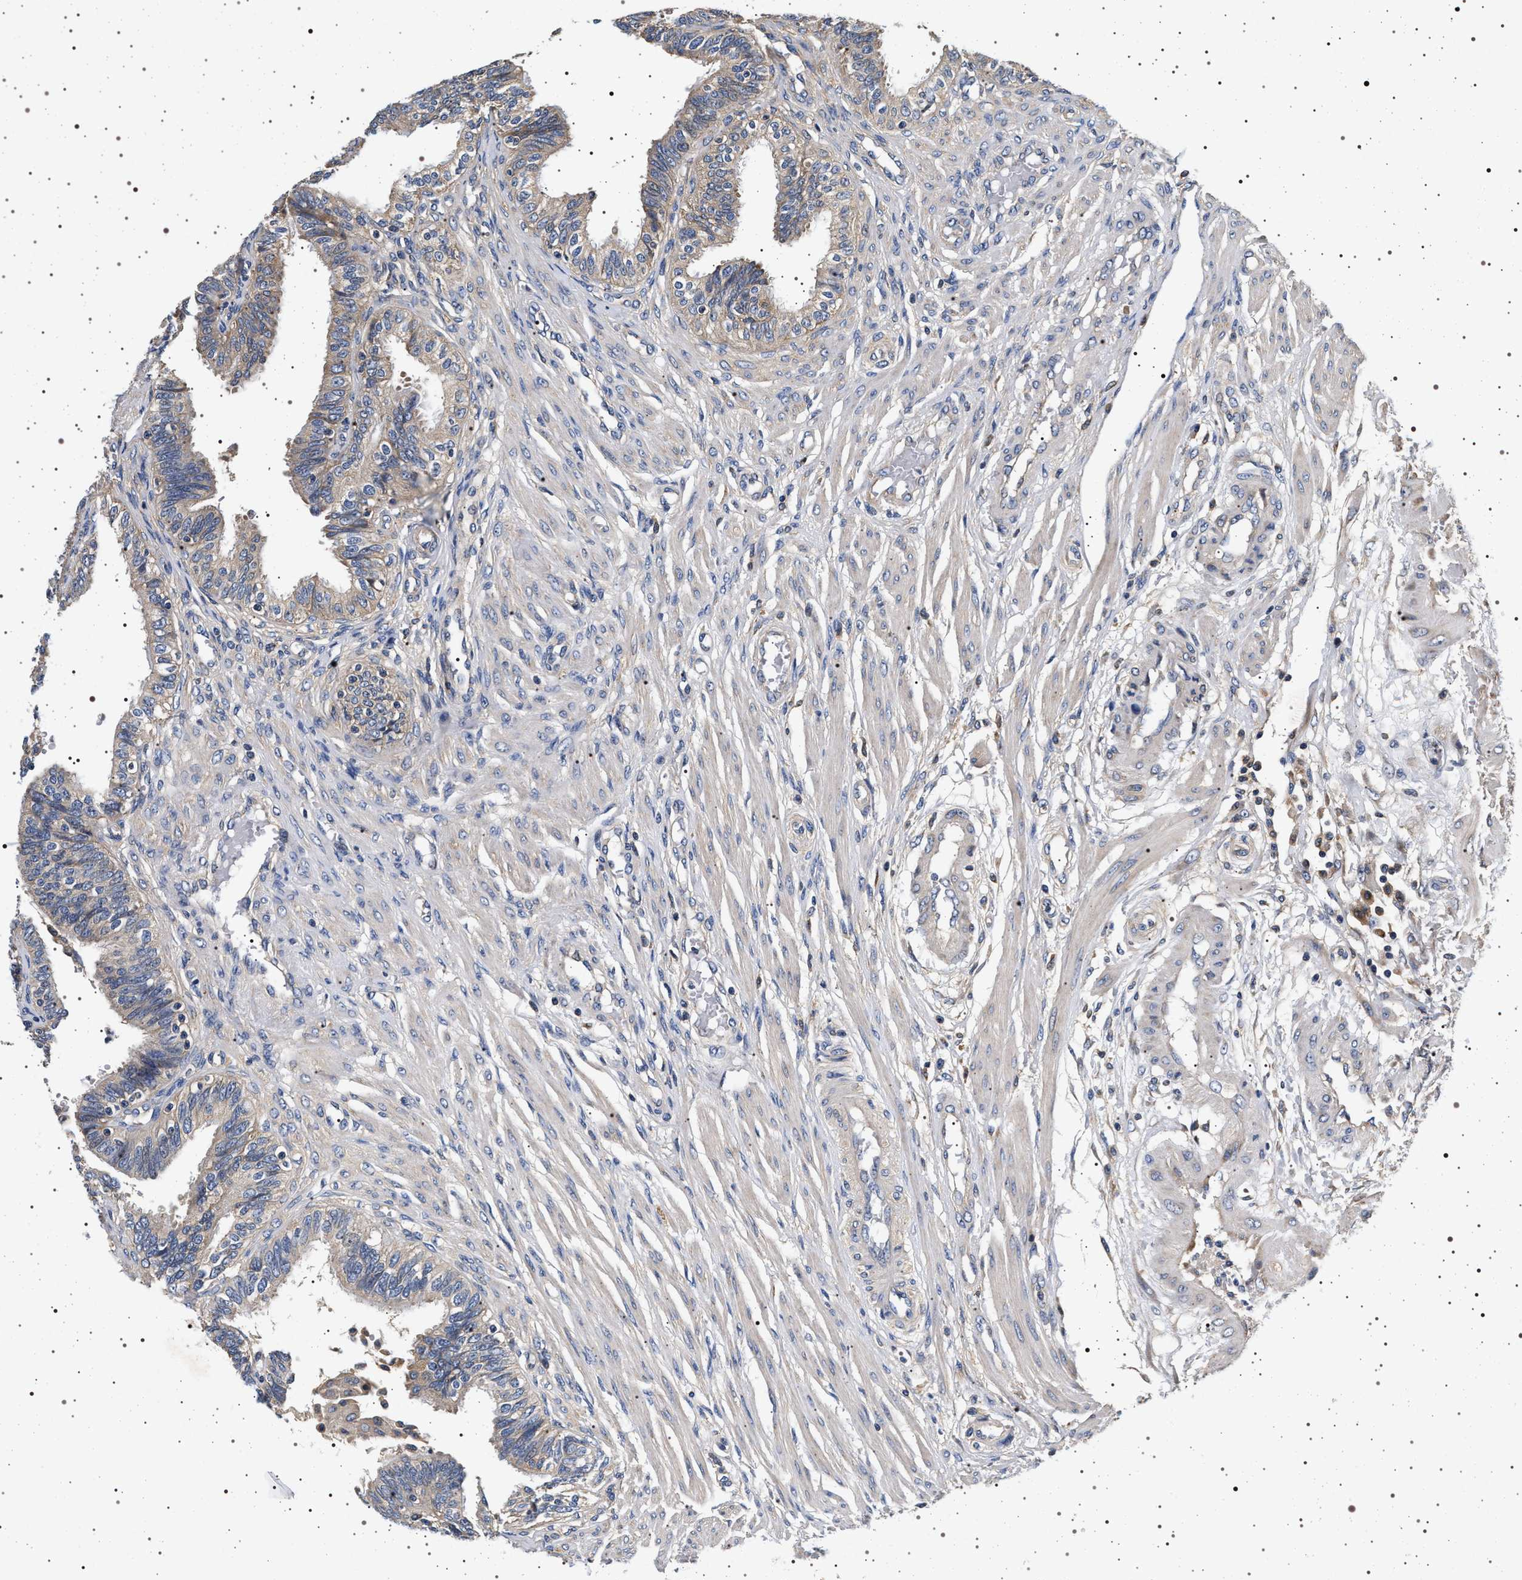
{"staining": {"intensity": "weak", "quantity": "<25%", "location": "cytoplasmic/membranous"}, "tissue": "fallopian tube", "cell_type": "Glandular cells", "image_type": "normal", "snomed": [{"axis": "morphology", "description": "Normal tissue, NOS"}, {"axis": "topography", "description": "Fallopian tube"}, {"axis": "topography", "description": "Placenta"}], "caption": "This is a image of immunohistochemistry staining of normal fallopian tube, which shows no staining in glandular cells.", "gene": "DCBLD2", "patient": {"sex": "female", "age": 34}}